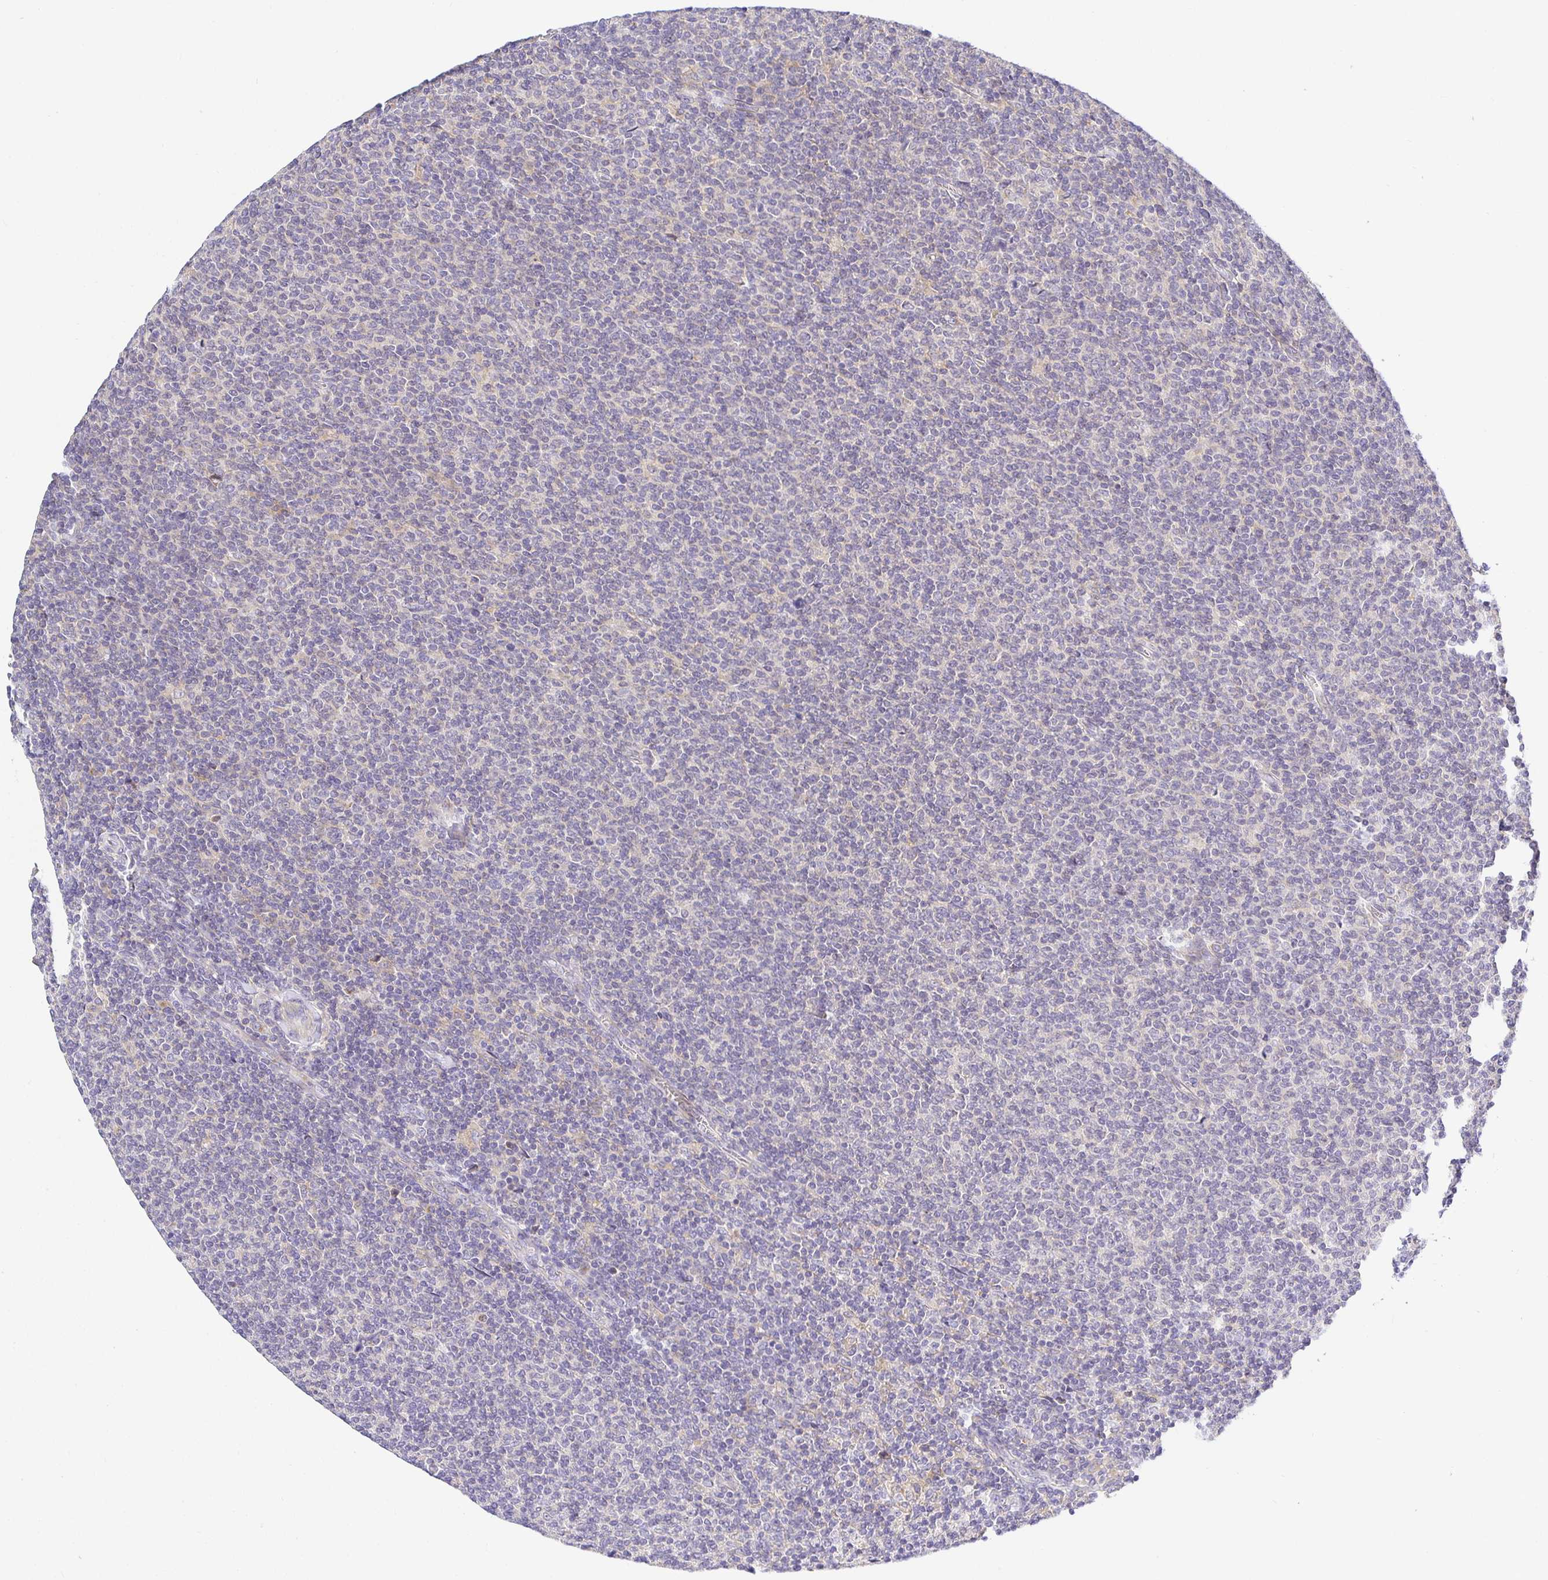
{"staining": {"intensity": "weak", "quantity": "<25%", "location": "cytoplasmic/membranous"}, "tissue": "lymphoma", "cell_type": "Tumor cells", "image_type": "cancer", "snomed": [{"axis": "morphology", "description": "Malignant lymphoma, non-Hodgkin's type, Low grade"}, {"axis": "topography", "description": "Lymph node"}], "caption": "High magnification brightfield microscopy of lymphoma stained with DAB (3,3'-diaminobenzidine) (brown) and counterstained with hematoxylin (blue): tumor cells show no significant staining. The staining is performed using DAB brown chromogen with nuclei counter-stained in using hematoxylin.", "gene": "OPALIN", "patient": {"sex": "male", "age": 52}}